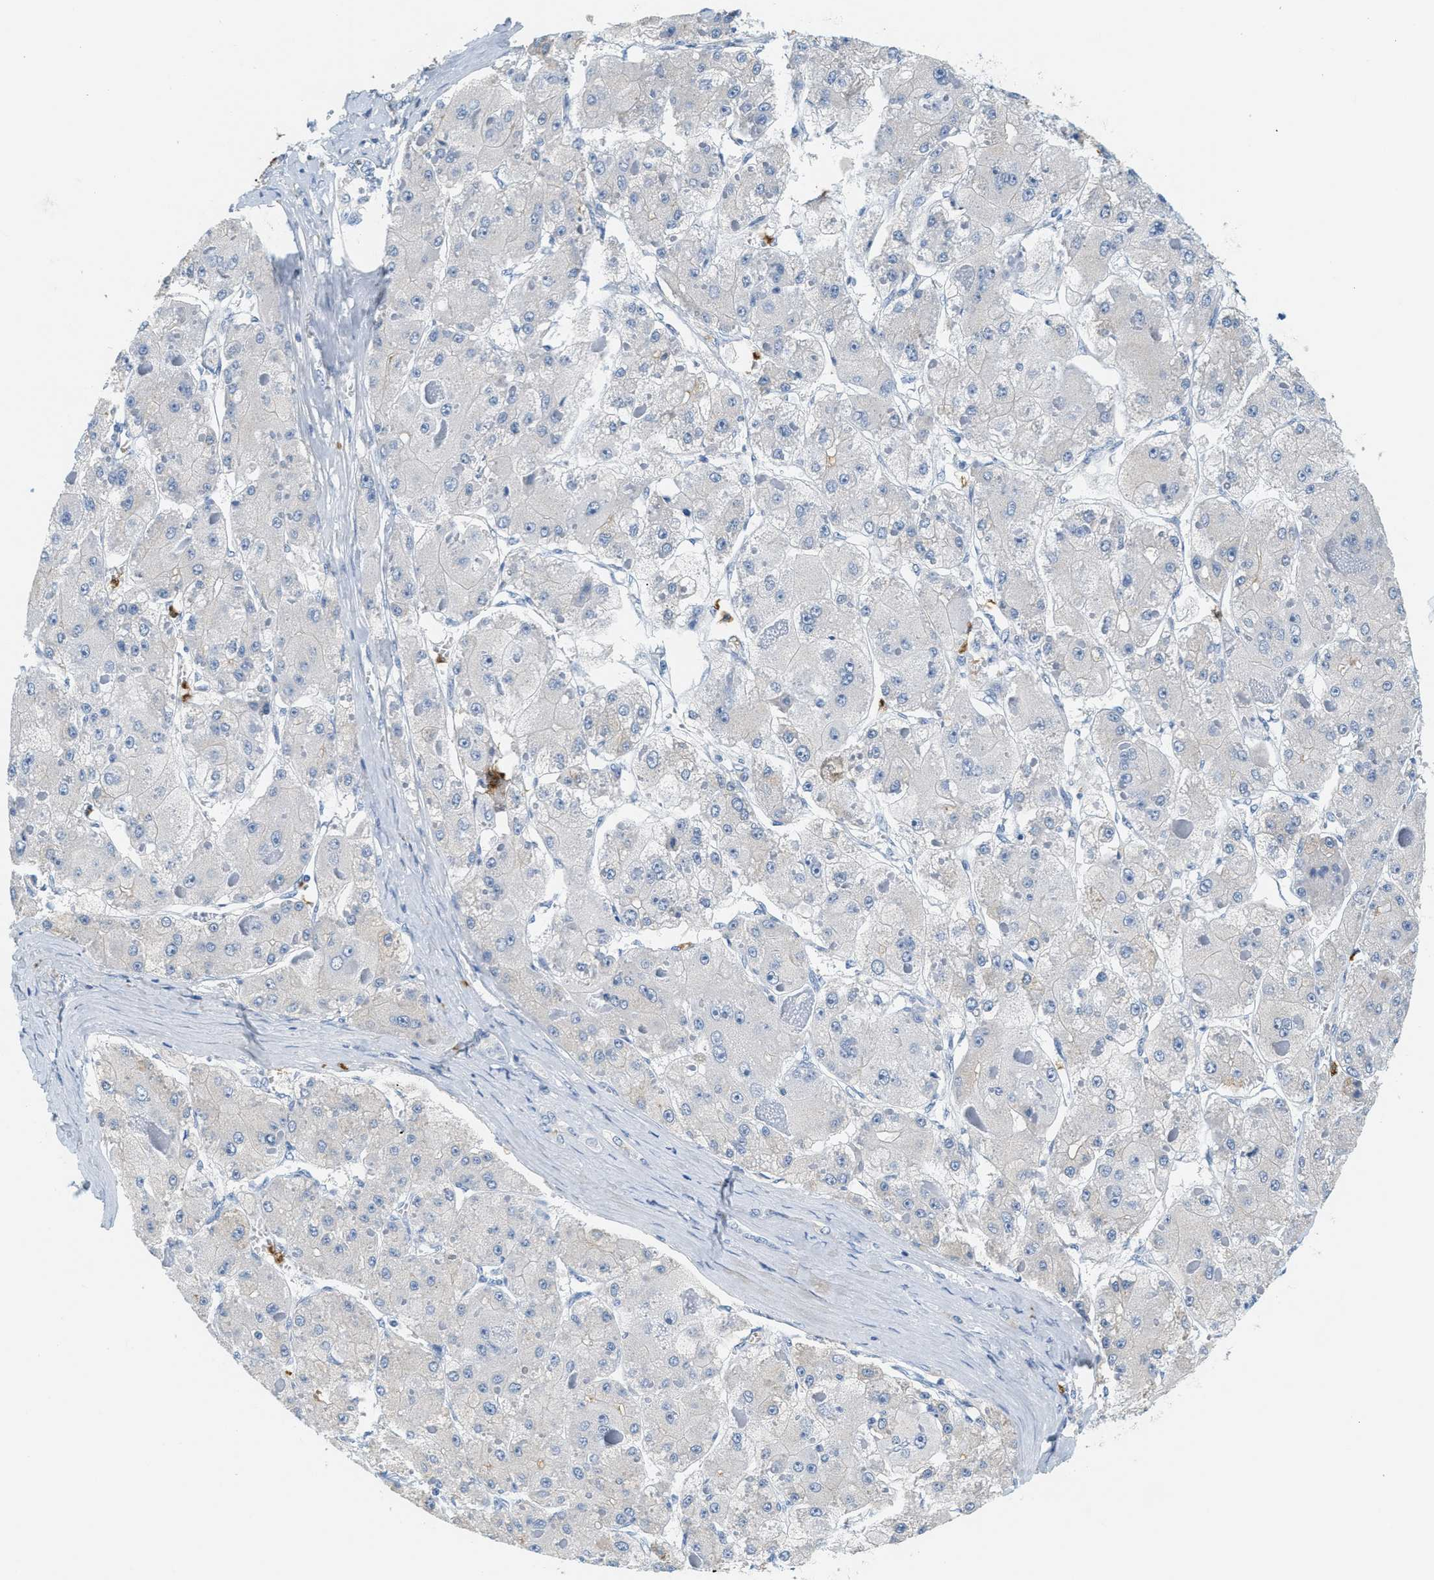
{"staining": {"intensity": "negative", "quantity": "none", "location": "none"}, "tissue": "liver cancer", "cell_type": "Tumor cells", "image_type": "cancer", "snomed": [{"axis": "morphology", "description": "Carcinoma, Hepatocellular, NOS"}, {"axis": "topography", "description": "Liver"}], "caption": "High power microscopy micrograph of an immunohistochemistry photomicrograph of liver hepatocellular carcinoma, revealing no significant expression in tumor cells.", "gene": "LCN2", "patient": {"sex": "female", "age": 73}}